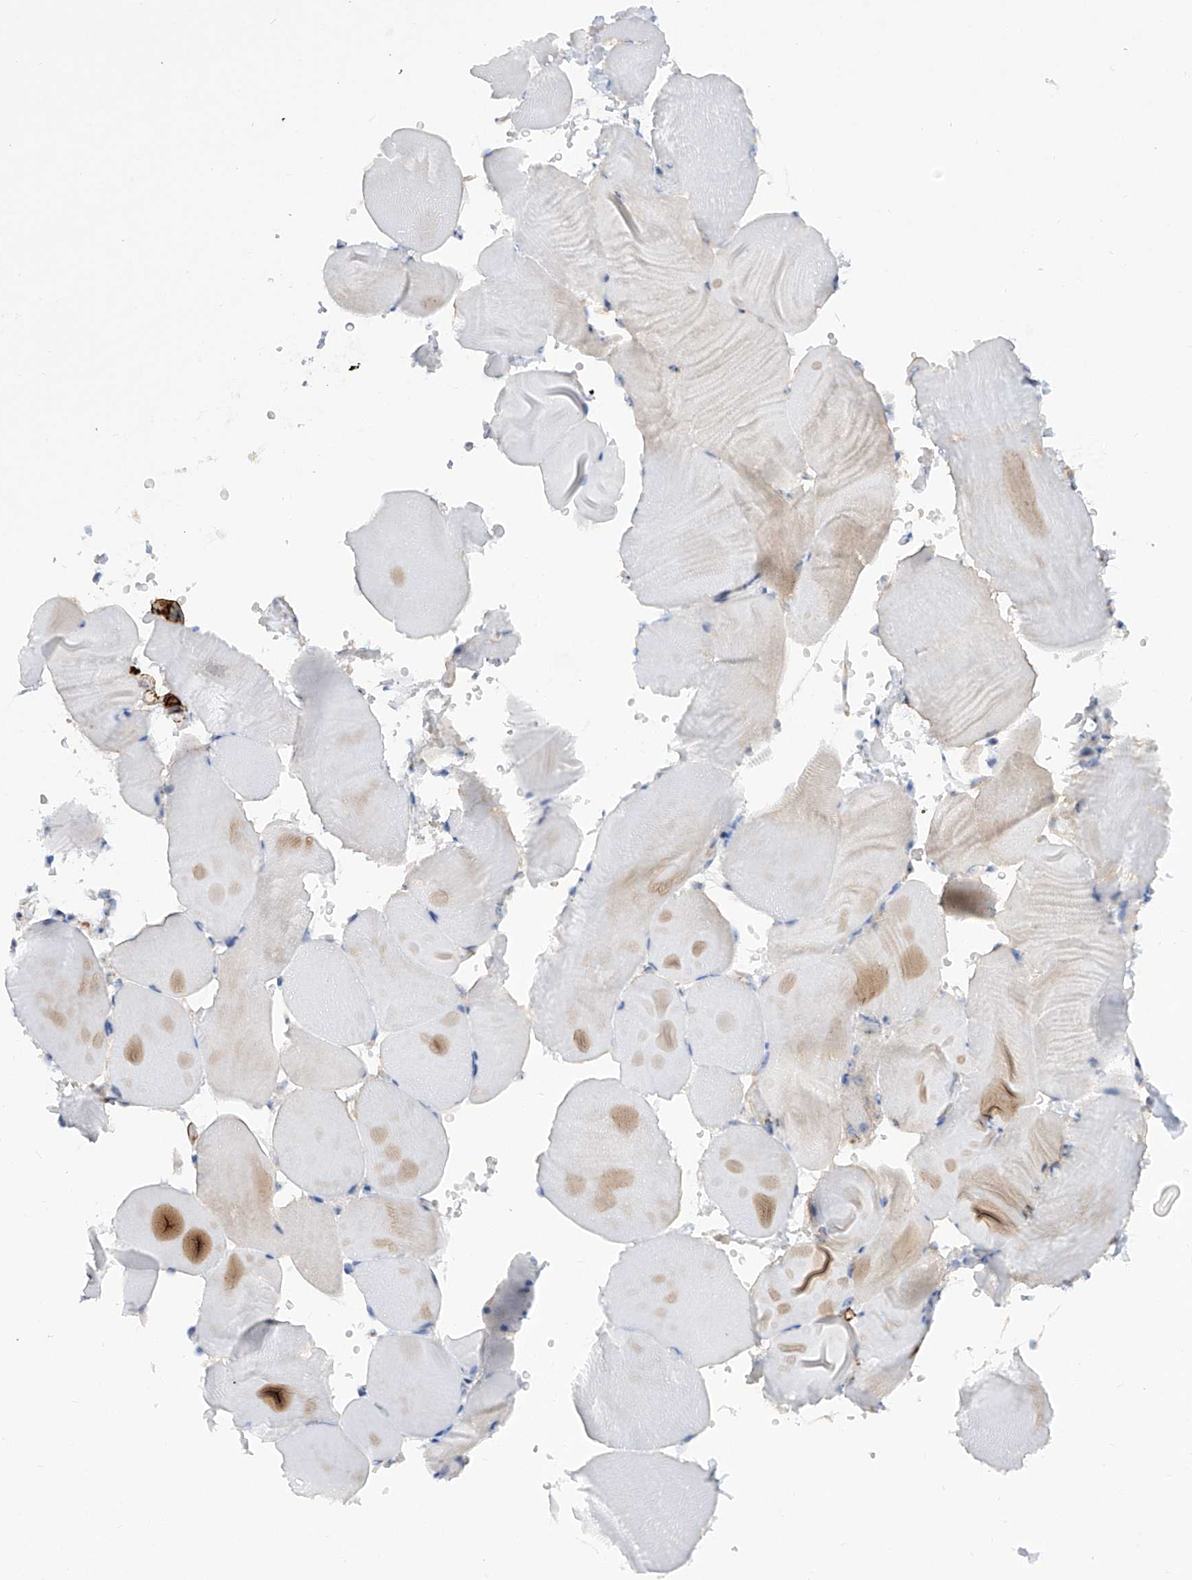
{"staining": {"intensity": "moderate", "quantity": "25%-75%", "location": "cytoplasmic/membranous"}, "tissue": "skeletal muscle", "cell_type": "Myocytes", "image_type": "normal", "snomed": [{"axis": "morphology", "description": "Normal tissue, NOS"}, {"axis": "topography", "description": "Skeletal muscle"}, {"axis": "topography", "description": "Parathyroid gland"}], "caption": "Immunohistochemistry (IHC) of unremarkable skeletal muscle reveals medium levels of moderate cytoplasmic/membranous positivity in about 25%-75% of myocytes. (DAB IHC with brightfield microscopy, high magnification).", "gene": "ZNF490", "patient": {"sex": "female", "age": 37}}